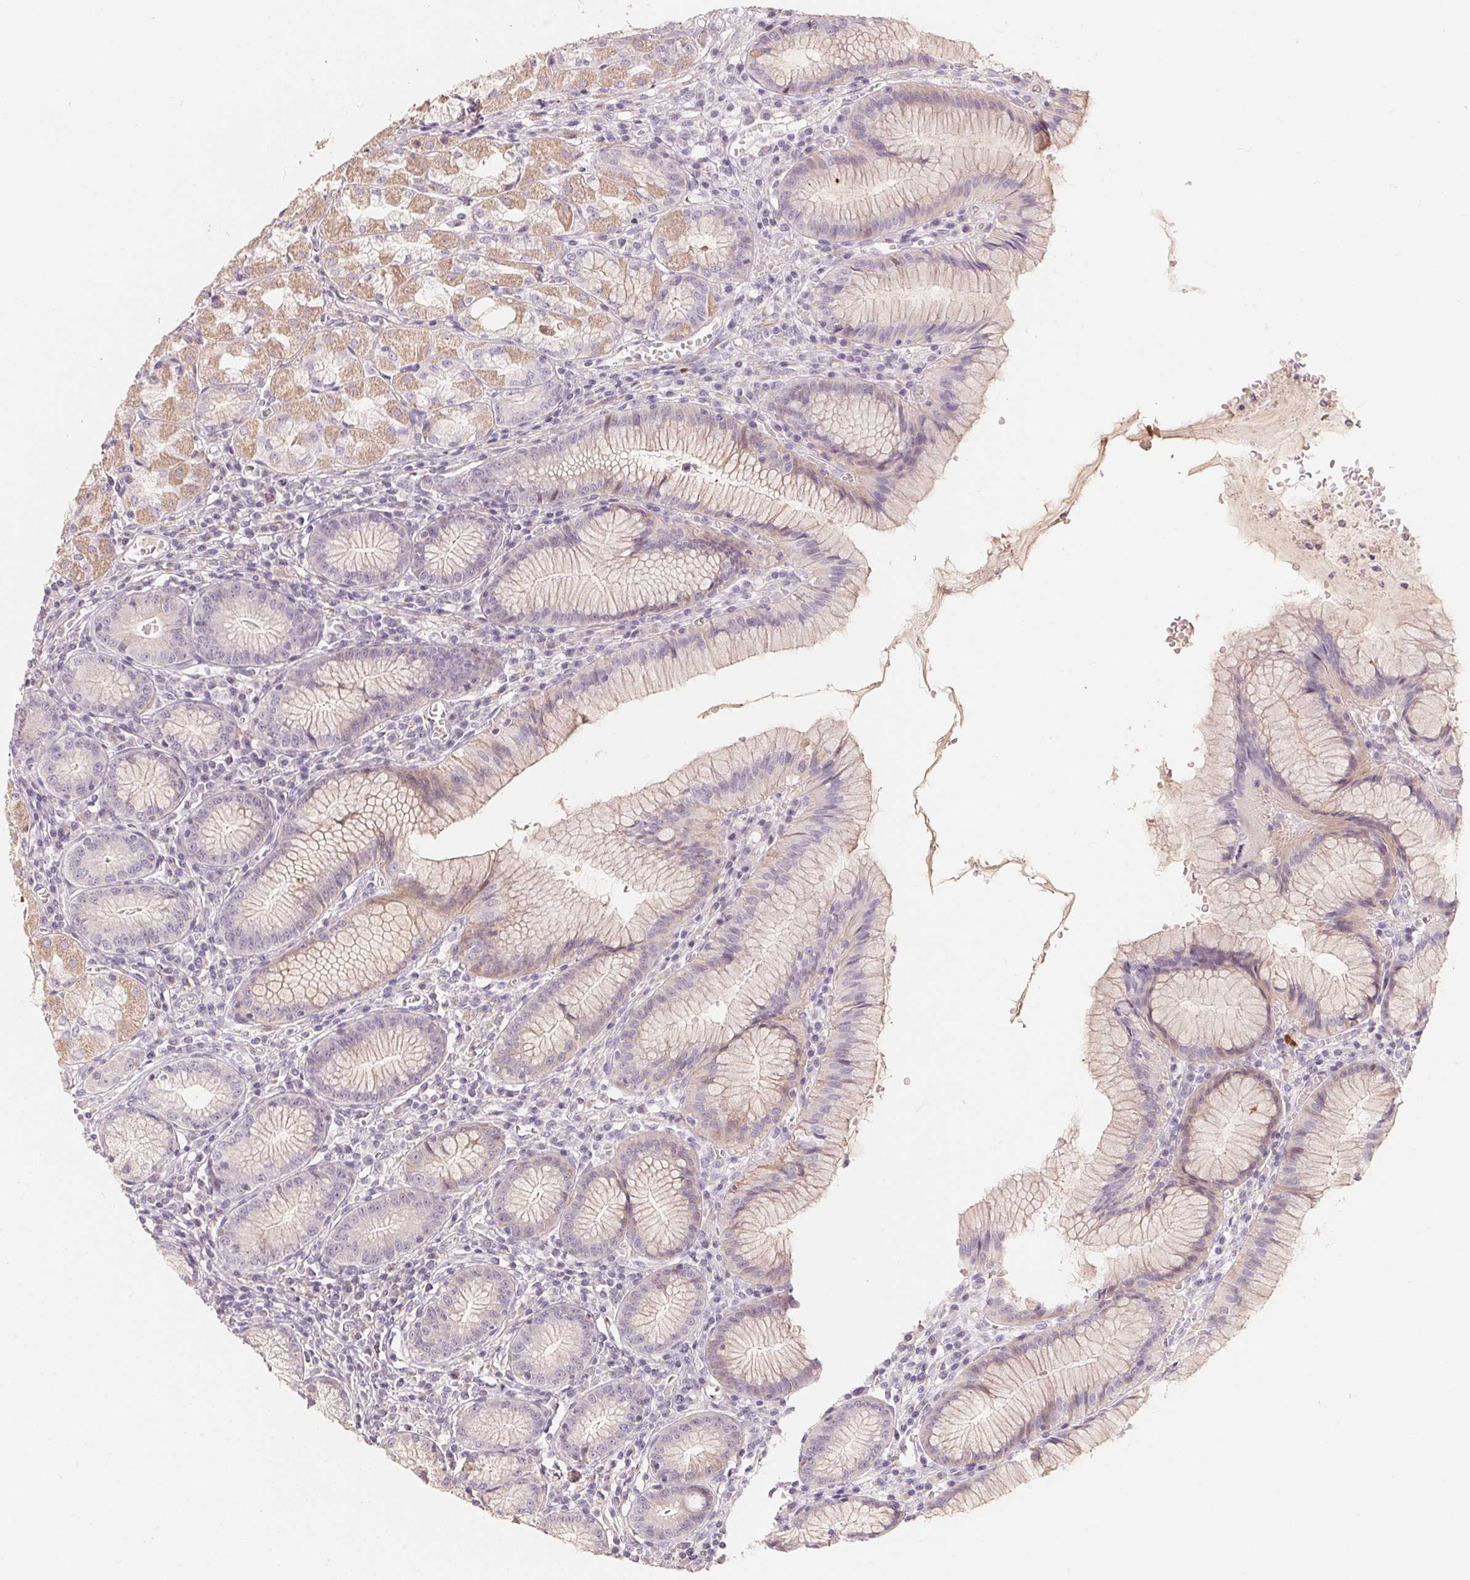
{"staining": {"intensity": "weak", "quantity": "25%-75%", "location": "cytoplasmic/membranous"}, "tissue": "stomach", "cell_type": "Glandular cells", "image_type": "normal", "snomed": [{"axis": "morphology", "description": "Normal tissue, NOS"}, {"axis": "topography", "description": "Stomach"}], "caption": "Weak cytoplasmic/membranous staining is seen in approximately 25%-75% of glandular cells in unremarkable stomach.", "gene": "TP53AIP1", "patient": {"sex": "male", "age": 55}}